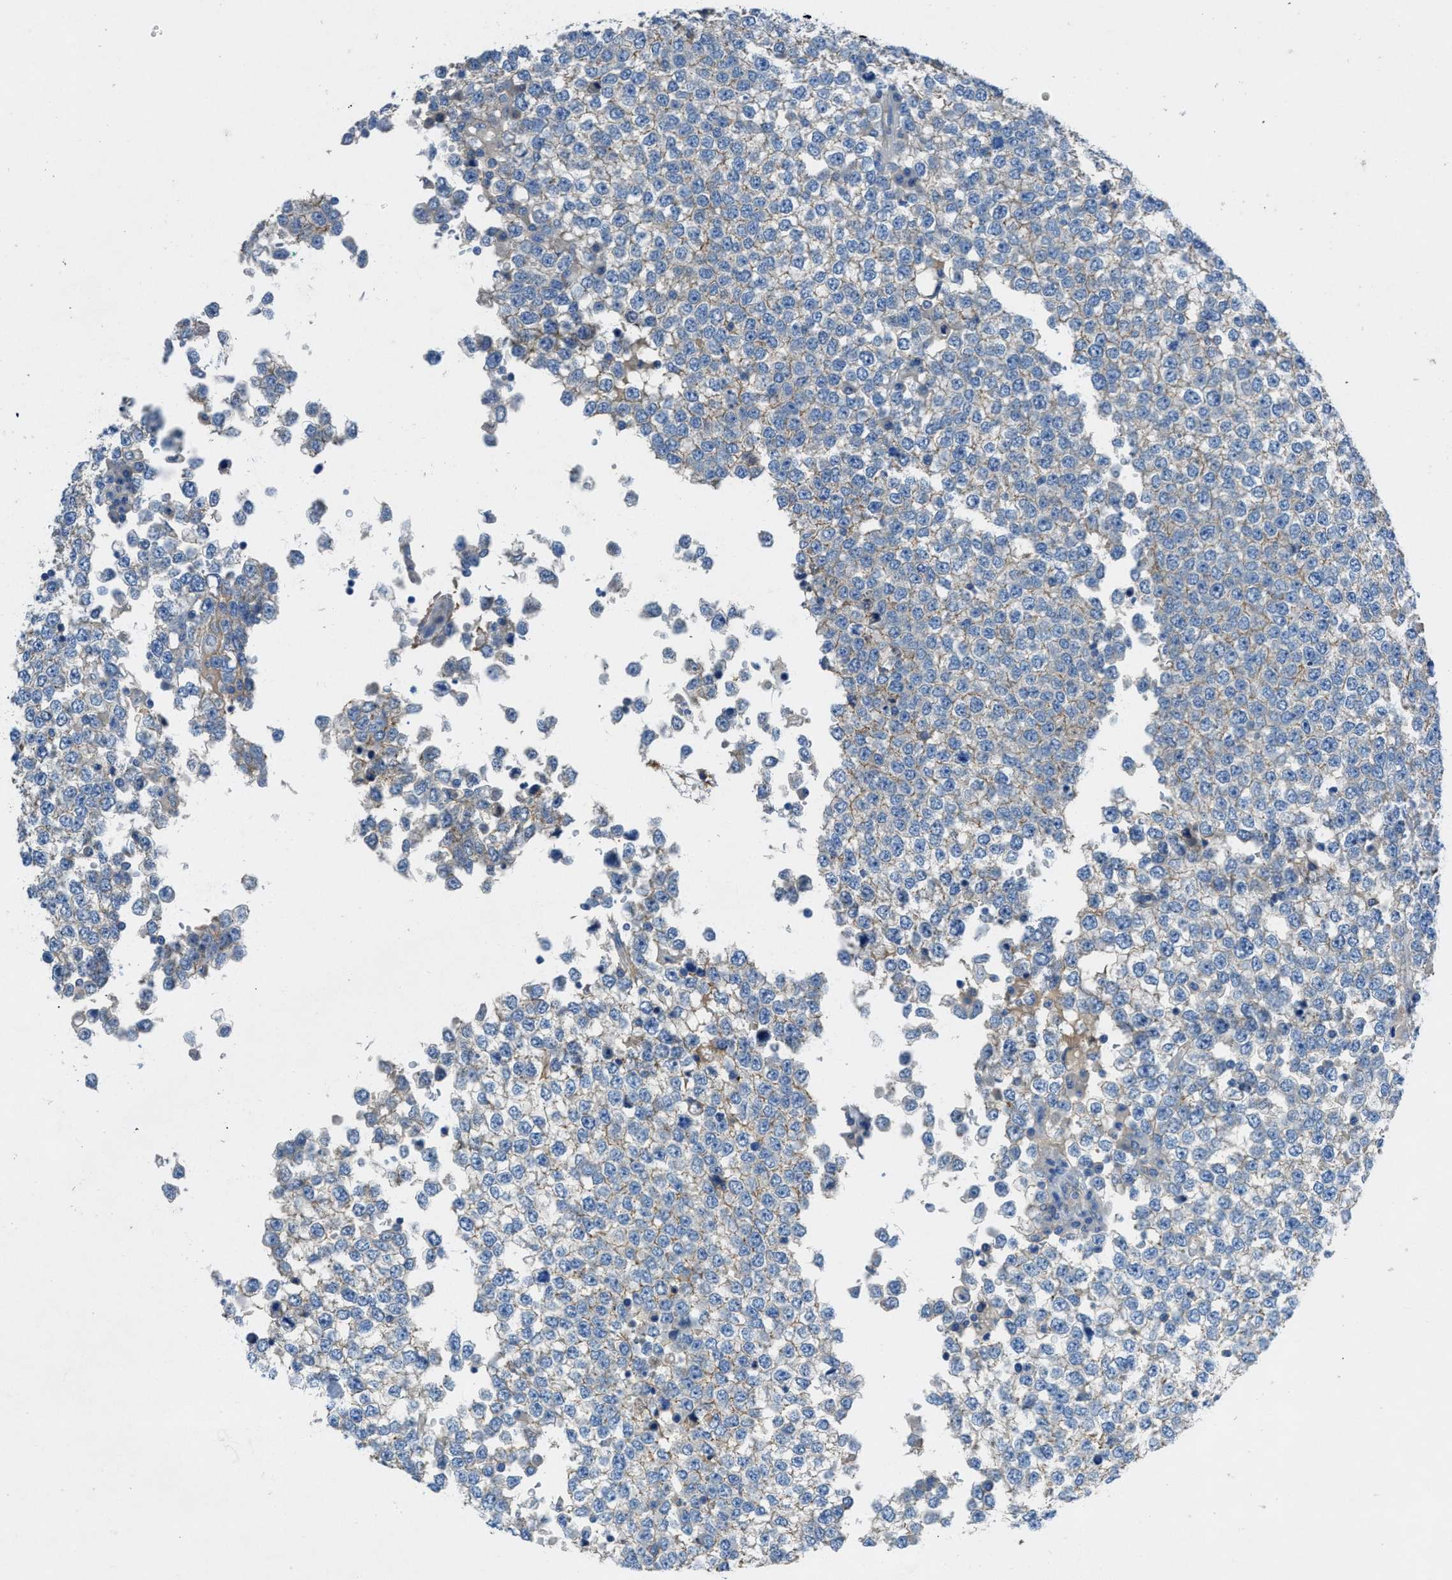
{"staining": {"intensity": "weak", "quantity": "<25%", "location": "cytoplasmic/membranous"}, "tissue": "testis cancer", "cell_type": "Tumor cells", "image_type": "cancer", "snomed": [{"axis": "morphology", "description": "Seminoma, NOS"}, {"axis": "topography", "description": "Testis"}], "caption": "There is no significant staining in tumor cells of seminoma (testis).", "gene": "PTGFRN", "patient": {"sex": "male", "age": 65}}